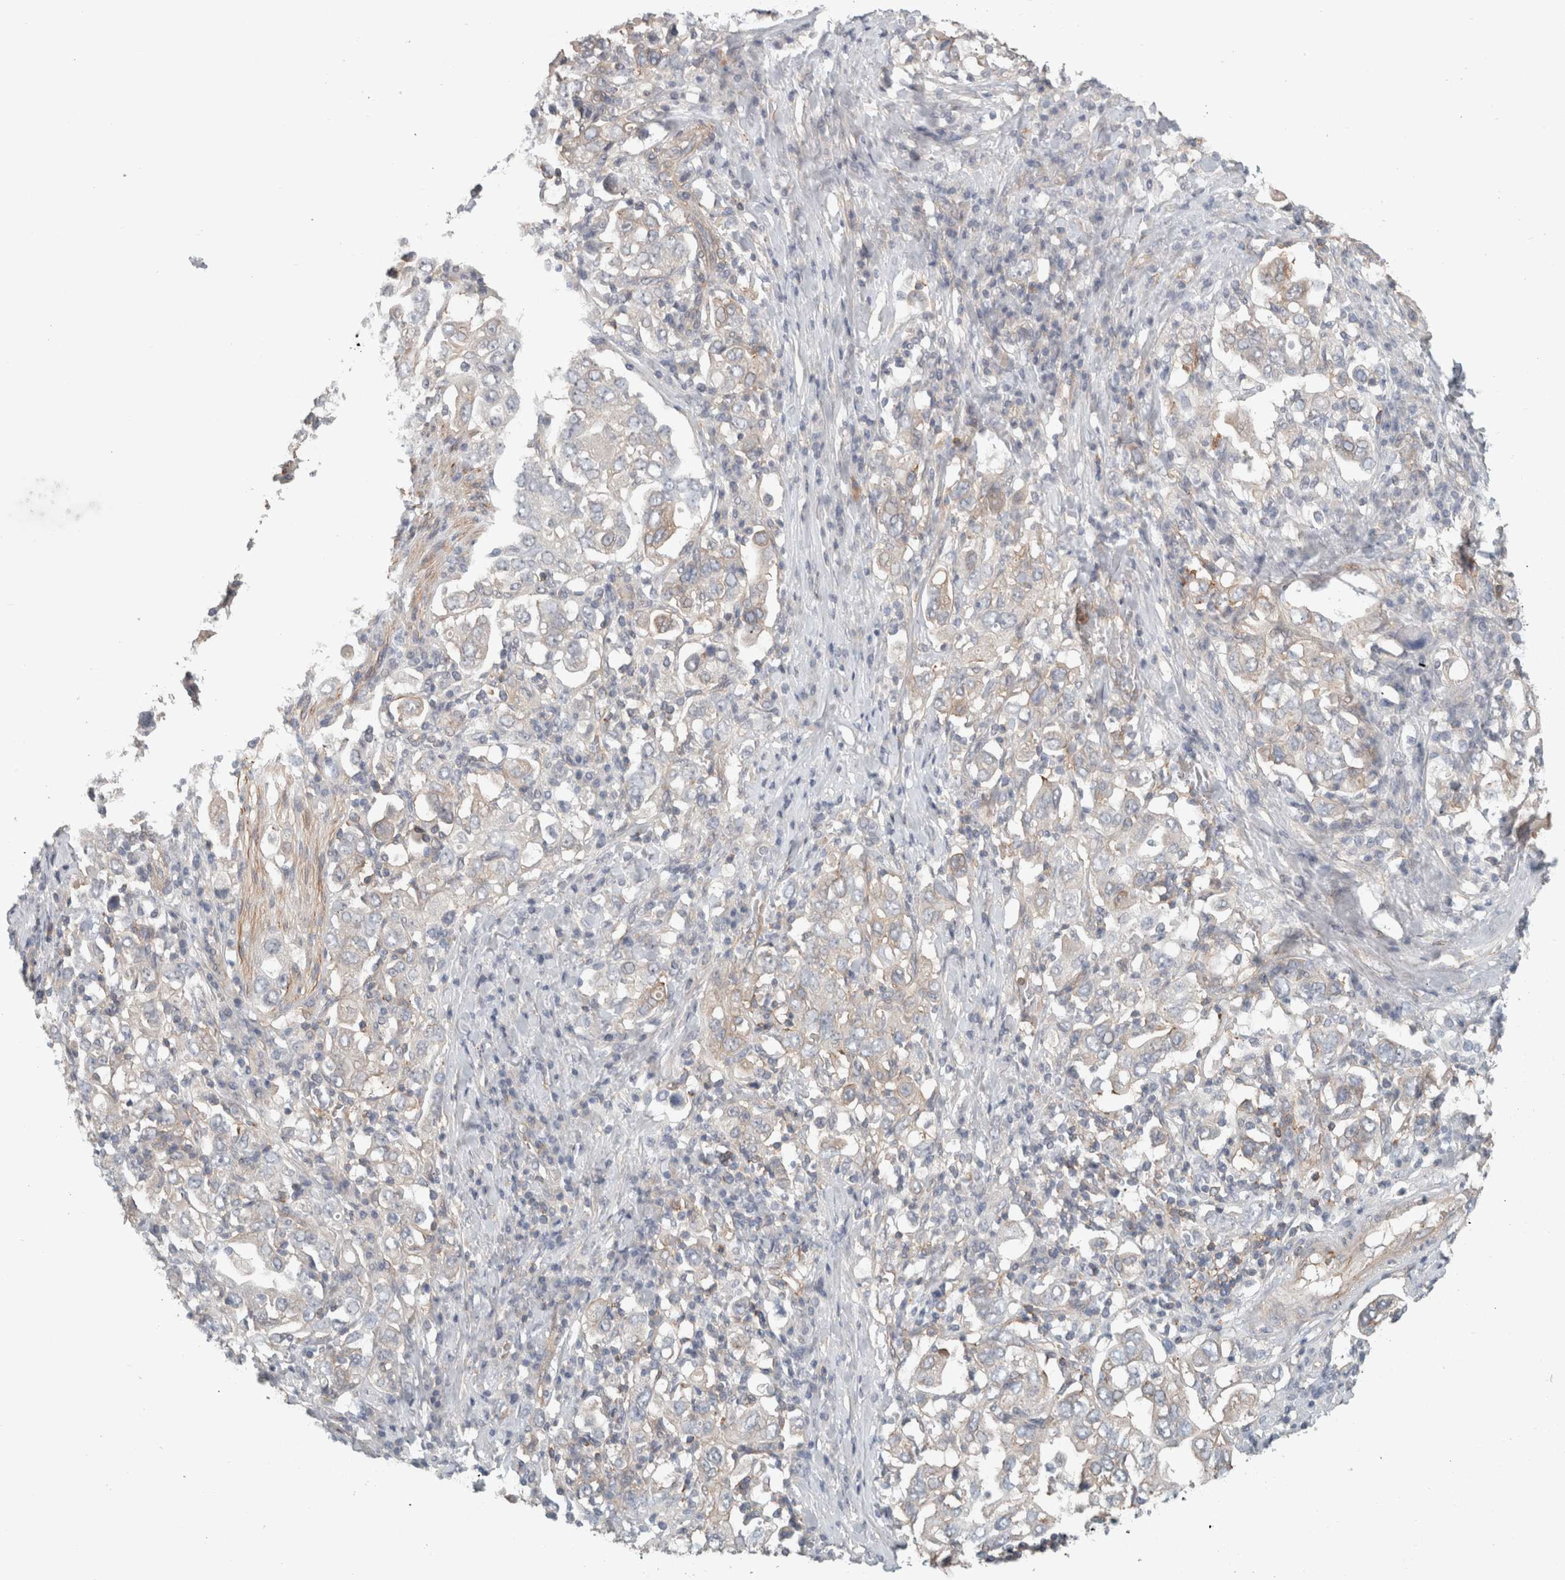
{"staining": {"intensity": "negative", "quantity": "none", "location": "none"}, "tissue": "stomach cancer", "cell_type": "Tumor cells", "image_type": "cancer", "snomed": [{"axis": "morphology", "description": "Adenocarcinoma, NOS"}, {"axis": "topography", "description": "Stomach, upper"}], "caption": "This photomicrograph is of stomach adenocarcinoma stained with immunohistochemistry to label a protein in brown with the nuclei are counter-stained blue. There is no positivity in tumor cells.", "gene": "RASAL2", "patient": {"sex": "male", "age": 62}}